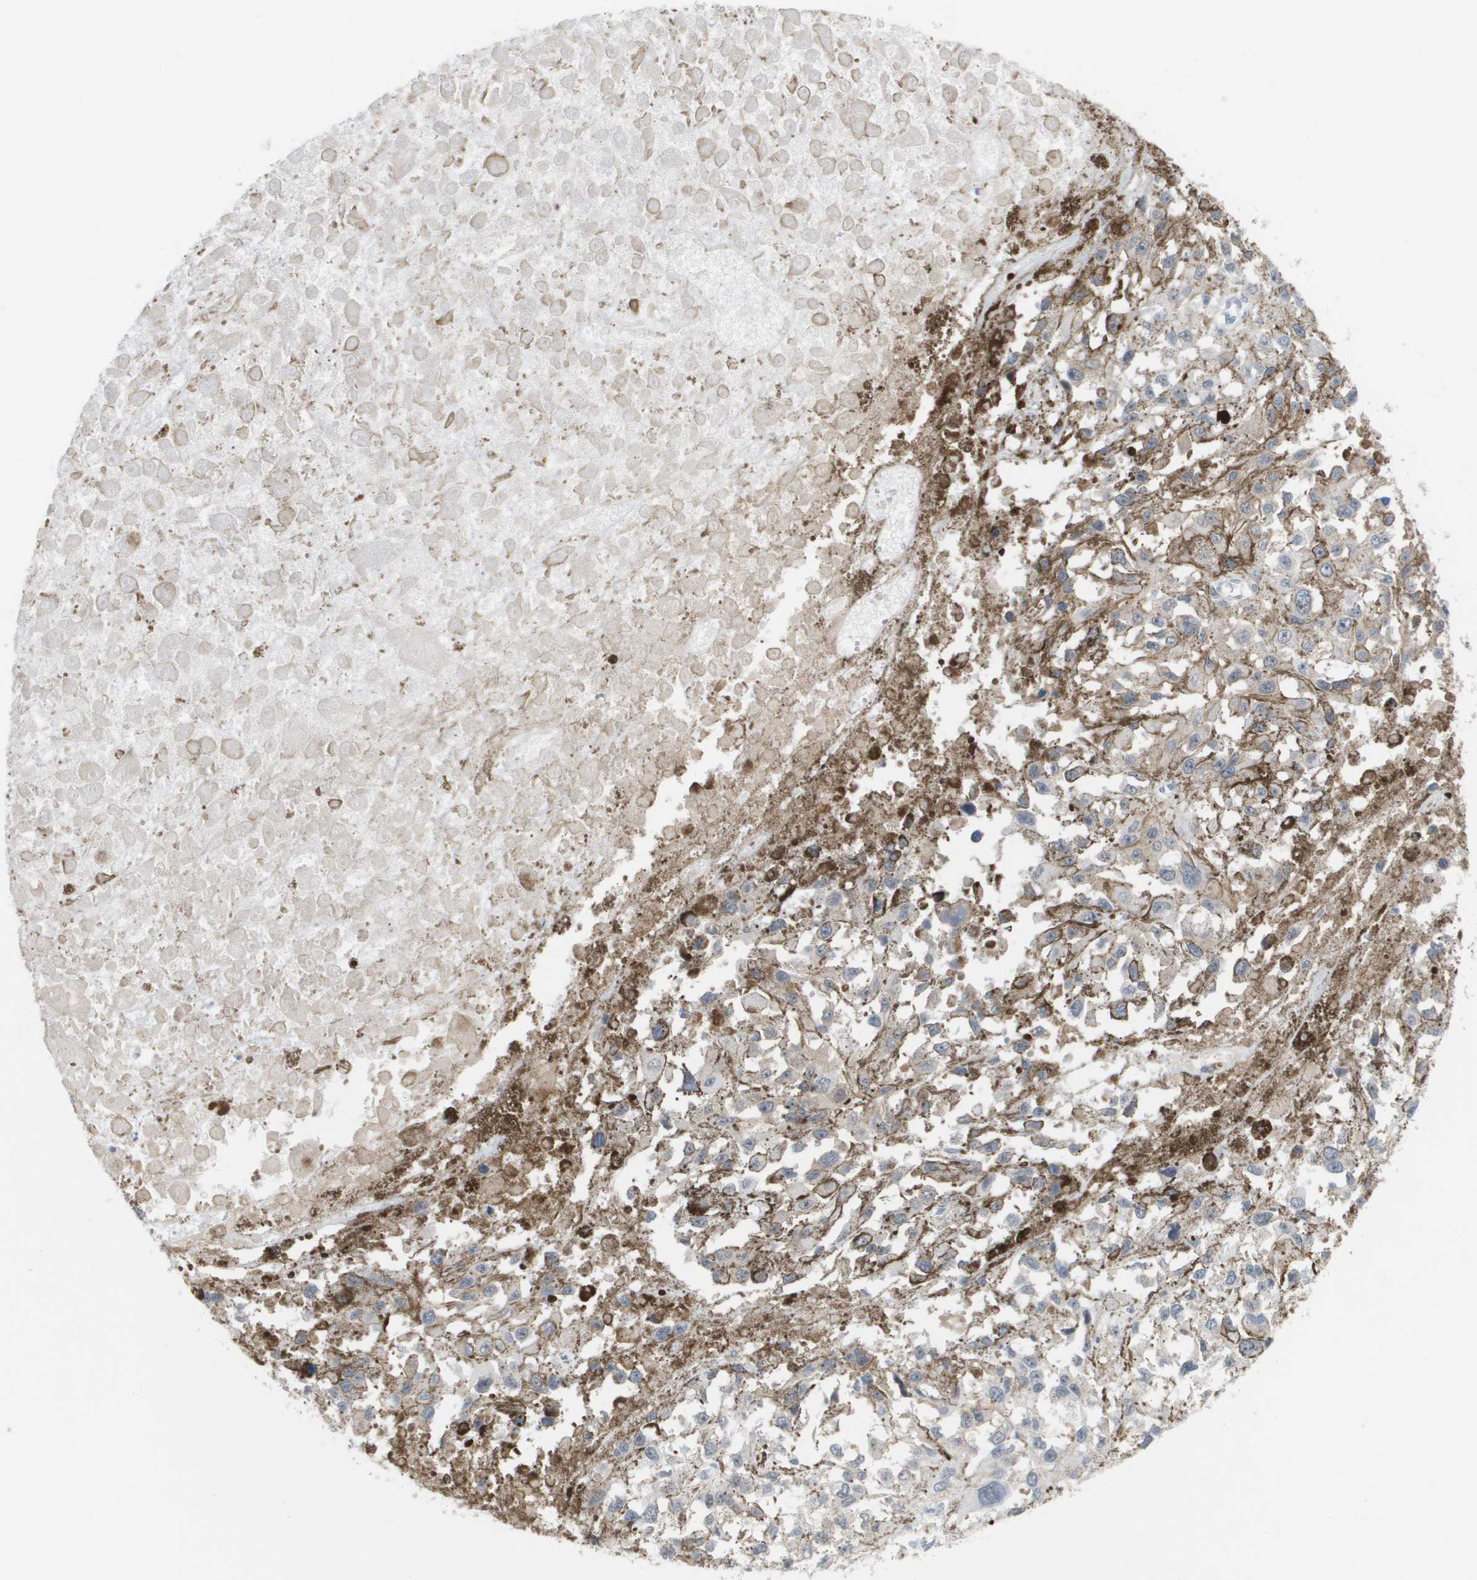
{"staining": {"intensity": "weak", "quantity": "<25%", "location": "cytoplasmic/membranous"}, "tissue": "melanoma", "cell_type": "Tumor cells", "image_type": "cancer", "snomed": [{"axis": "morphology", "description": "Malignant melanoma, Metastatic site"}, {"axis": "topography", "description": "Lymph node"}], "caption": "The image exhibits no significant staining in tumor cells of malignant melanoma (metastatic site).", "gene": "MARCHF8", "patient": {"sex": "male", "age": 59}}